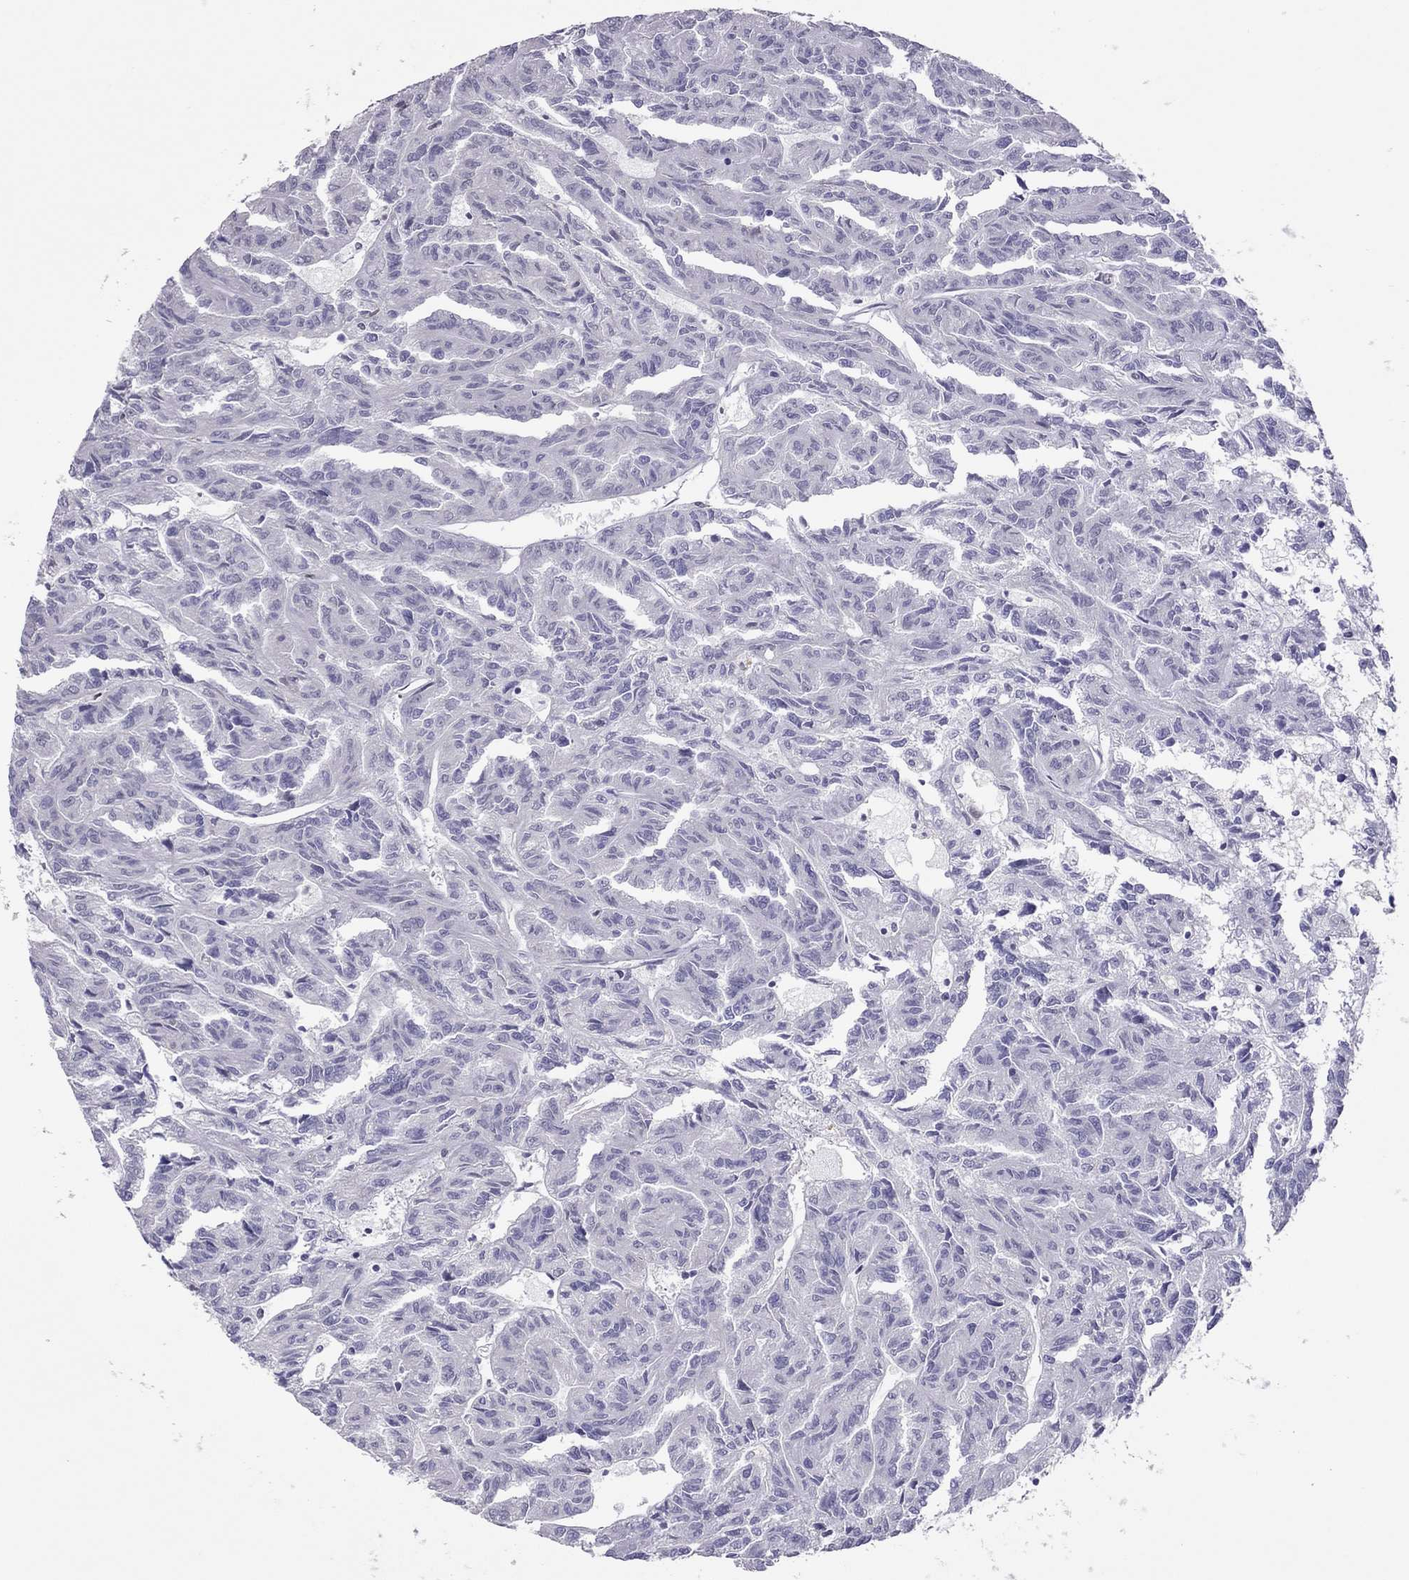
{"staining": {"intensity": "negative", "quantity": "none", "location": "none"}, "tissue": "renal cancer", "cell_type": "Tumor cells", "image_type": "cancer", "snomed": [{"axis": "morphology", "description": "Adenocarcinoma, NOS"}, {"axis": "topography", "description": "Kidney"}], "caption": "Histopathology image shows no significant protein expression in tumor cells of renal cancer. (DAB immunohistochemistry, high magnification).", "gene": "SPINT3", "patient": {"sex": "male", "age": 79}}